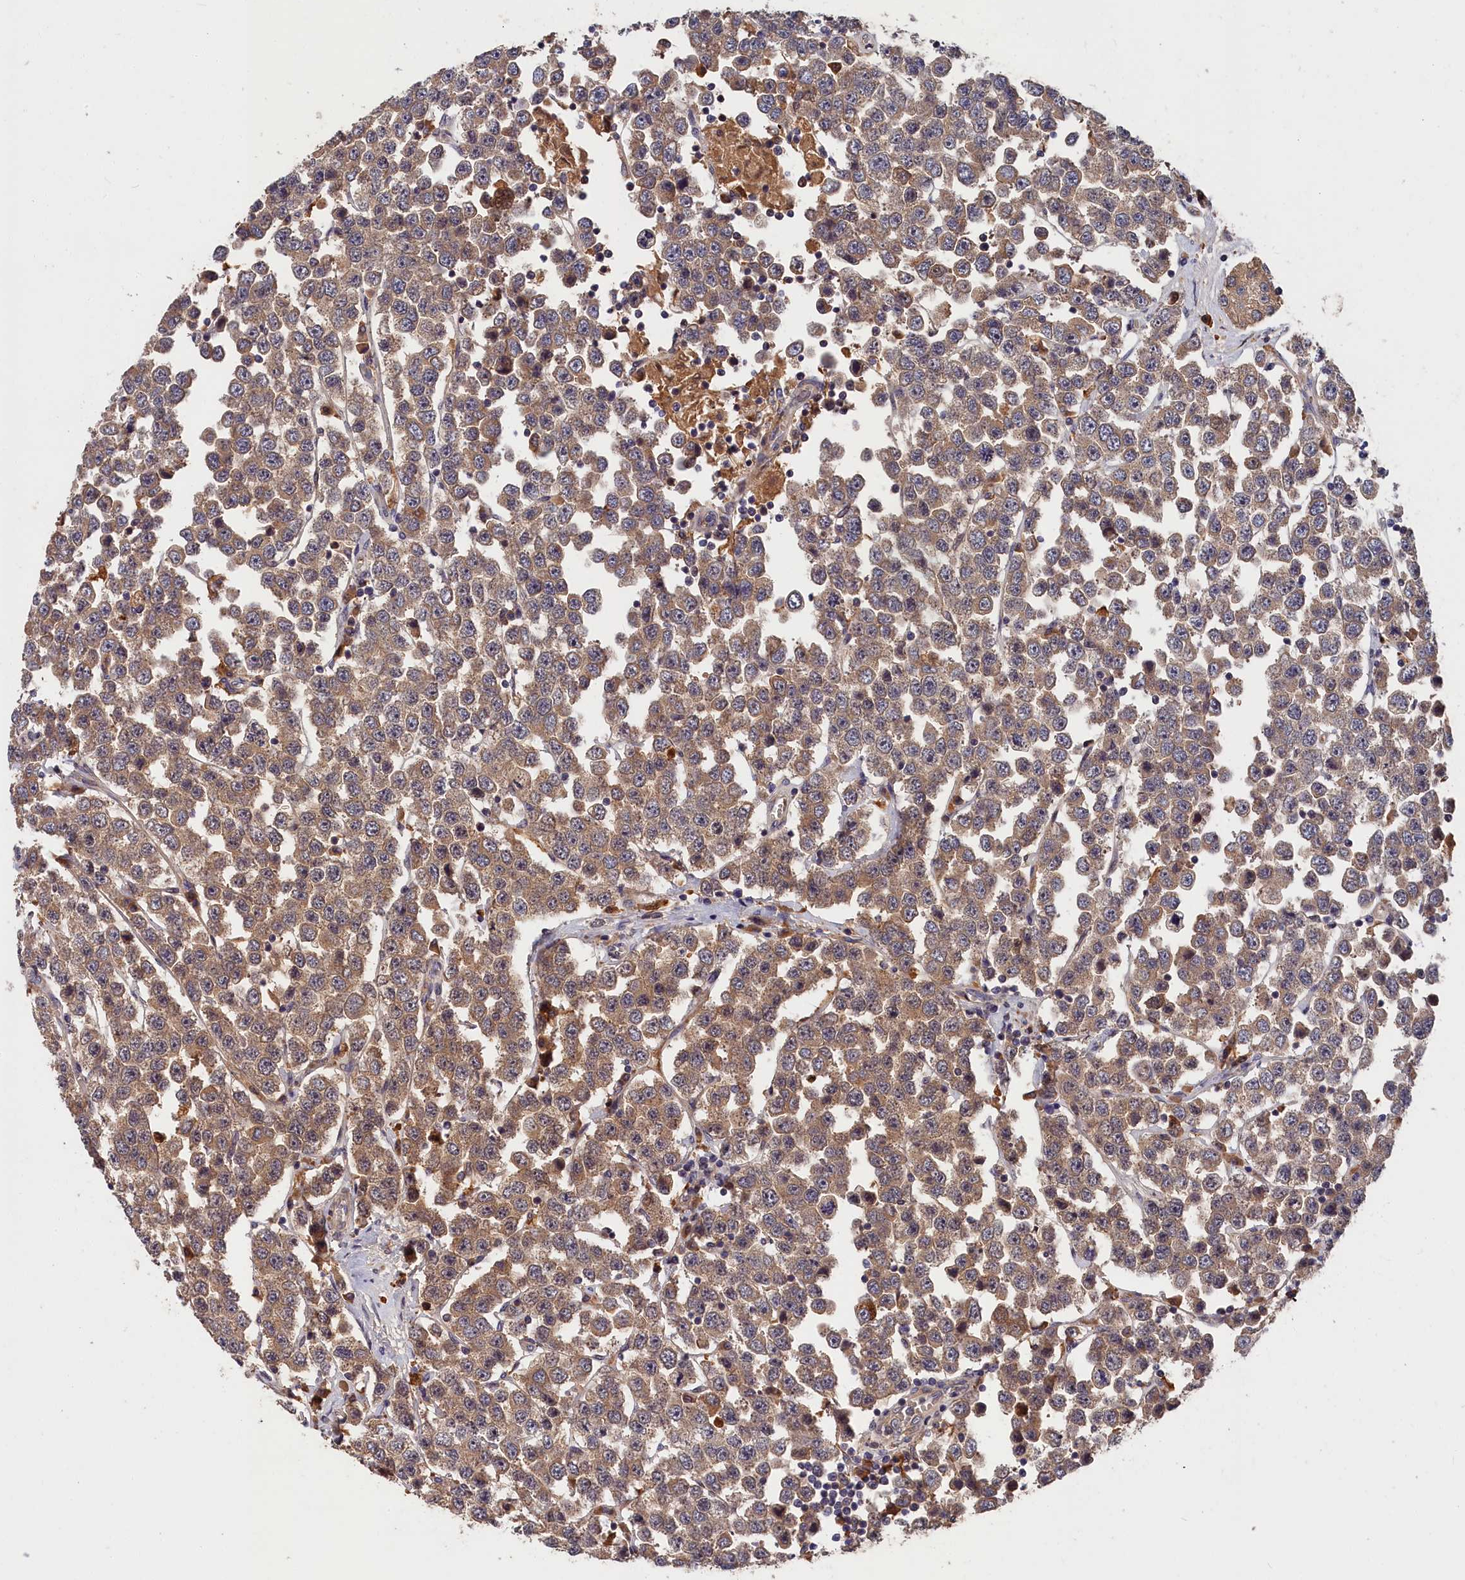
{"staining": {"intensity": "moderate", "quantity": ">75%", "location": "cytoplasmic/membranous"}, "tissue": "testis cancer", "cell_type": "Tumor cells", "image_type": "cancer", "snomed": [{"axis": "morphology", "description": "Seminoma, NOS"}, {"axis": "topography", "description": "Testis"}], "caption": "Approximately >75% of tumor cells in human seminoma (testis) demonstrate moderate cytoplasmic/membranous protein expression as visualized by brown immunohistochemical staining.", "gene": "ITIH1", "patient": {"sex": "male", "age": 28}}